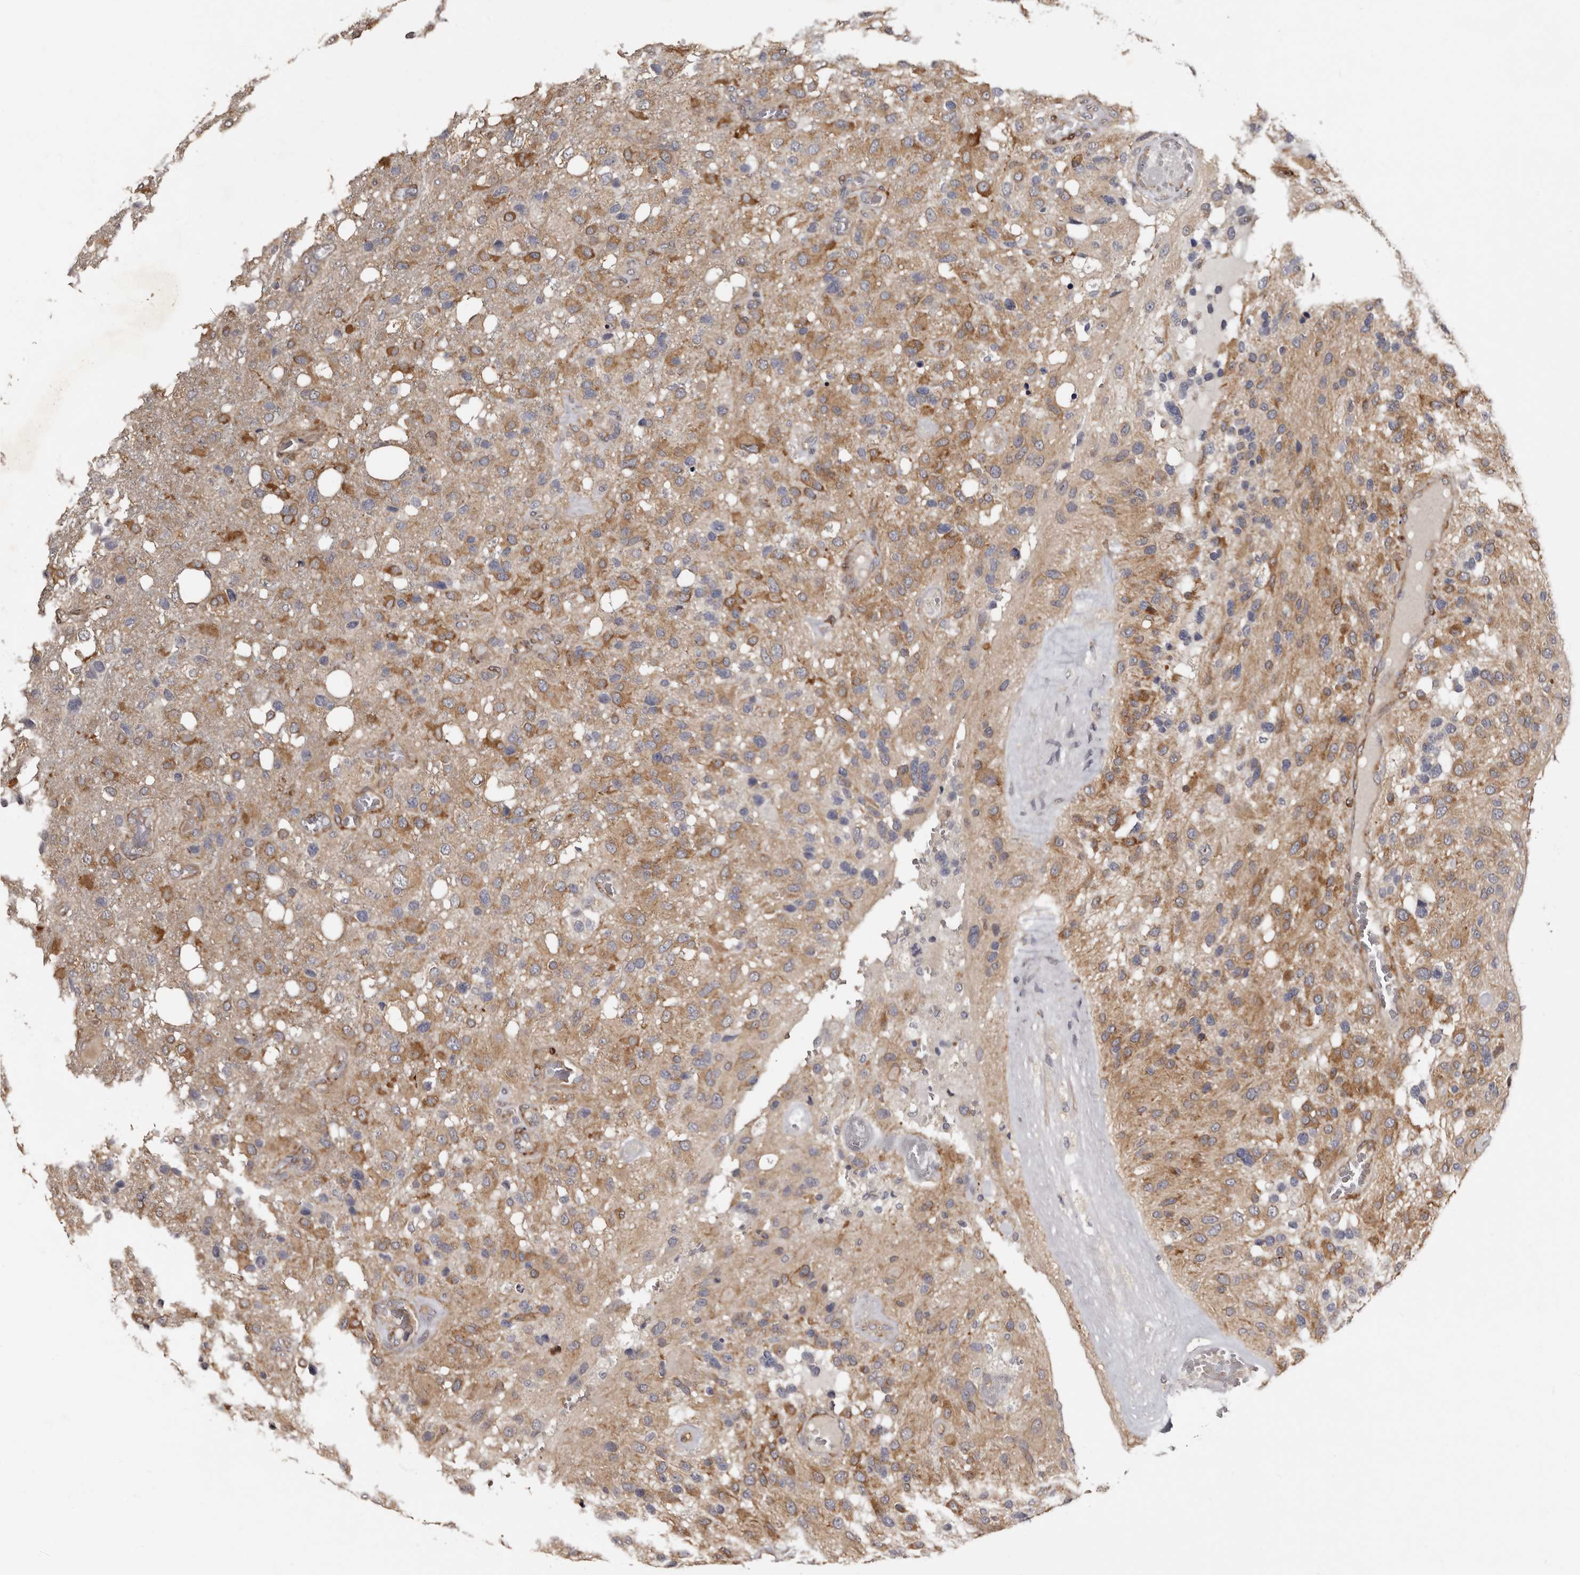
{"staining": {"intensity": "moderate", "quantity": ">75%", "location": "cytoplasmic/membranous"}, "tissue": "glioma", "cell_type": "Tumor cells", "image_type": "cancer", "snomed": [{"axis": "morphology", "description": "Glioma, malignant, High grade"}, {"axis": "topography", "description": "Brain"}], "caption": "Malignant glioma (high-grade) tissue reveals moderate cytoplasmic/membranous staining in approximately >75% of tumor cells", "gene": "TBC1D22B", "patient": {"sex": "female", "age": 58}}